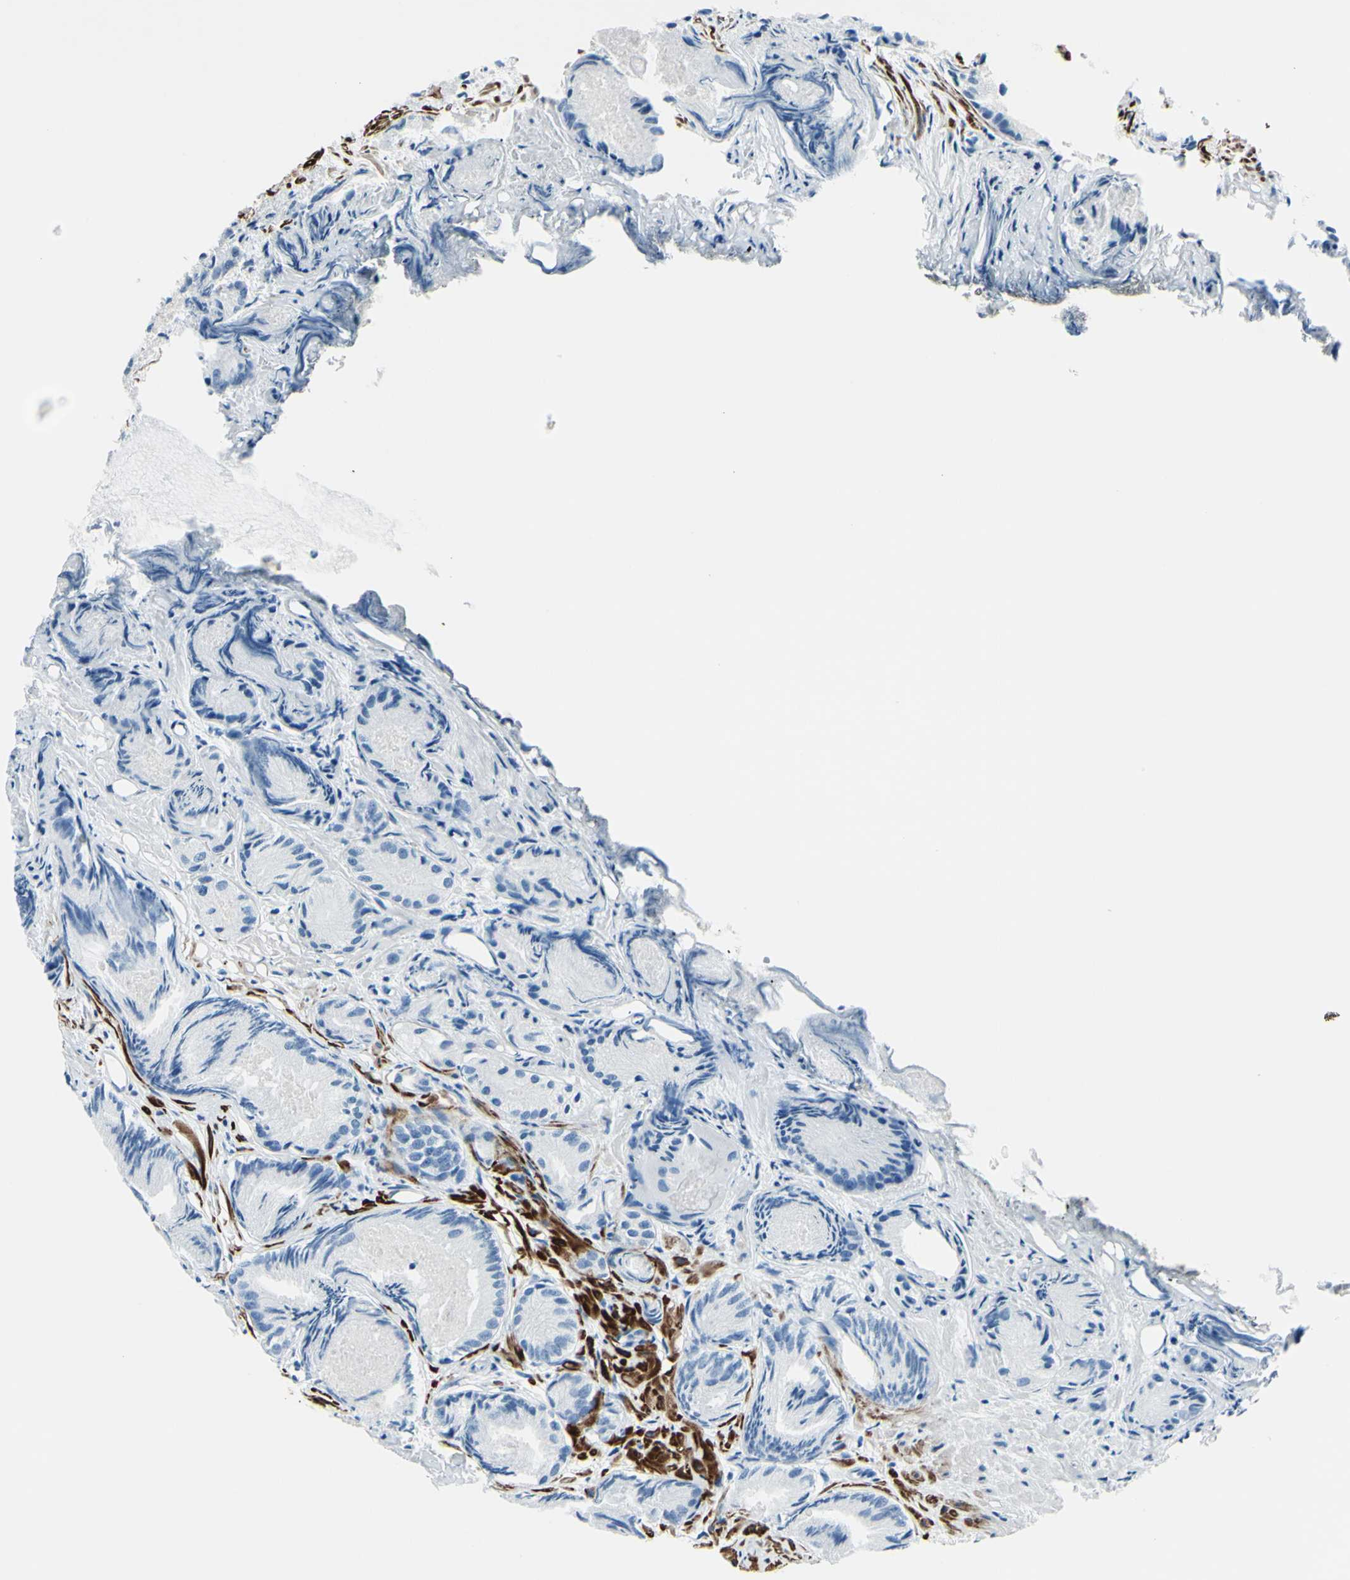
{"staining": {"intensity": "negative", "quantity": "none", "location": "none"}, "tissue": "prostate cancer", "cell_type": "Tumor cells", "image_type": "cancer", "snomed": [{"axis": "morphology", "description": "Adenocarcinoma, Low grade"}, {"axis": "topography", "description": "Prostate"}], "caption": "Image shows no protein expression in tumor cells of prostate cancer tissue.", "gene": "CDH15", "patient": {"sex": "male", "age": 72}}